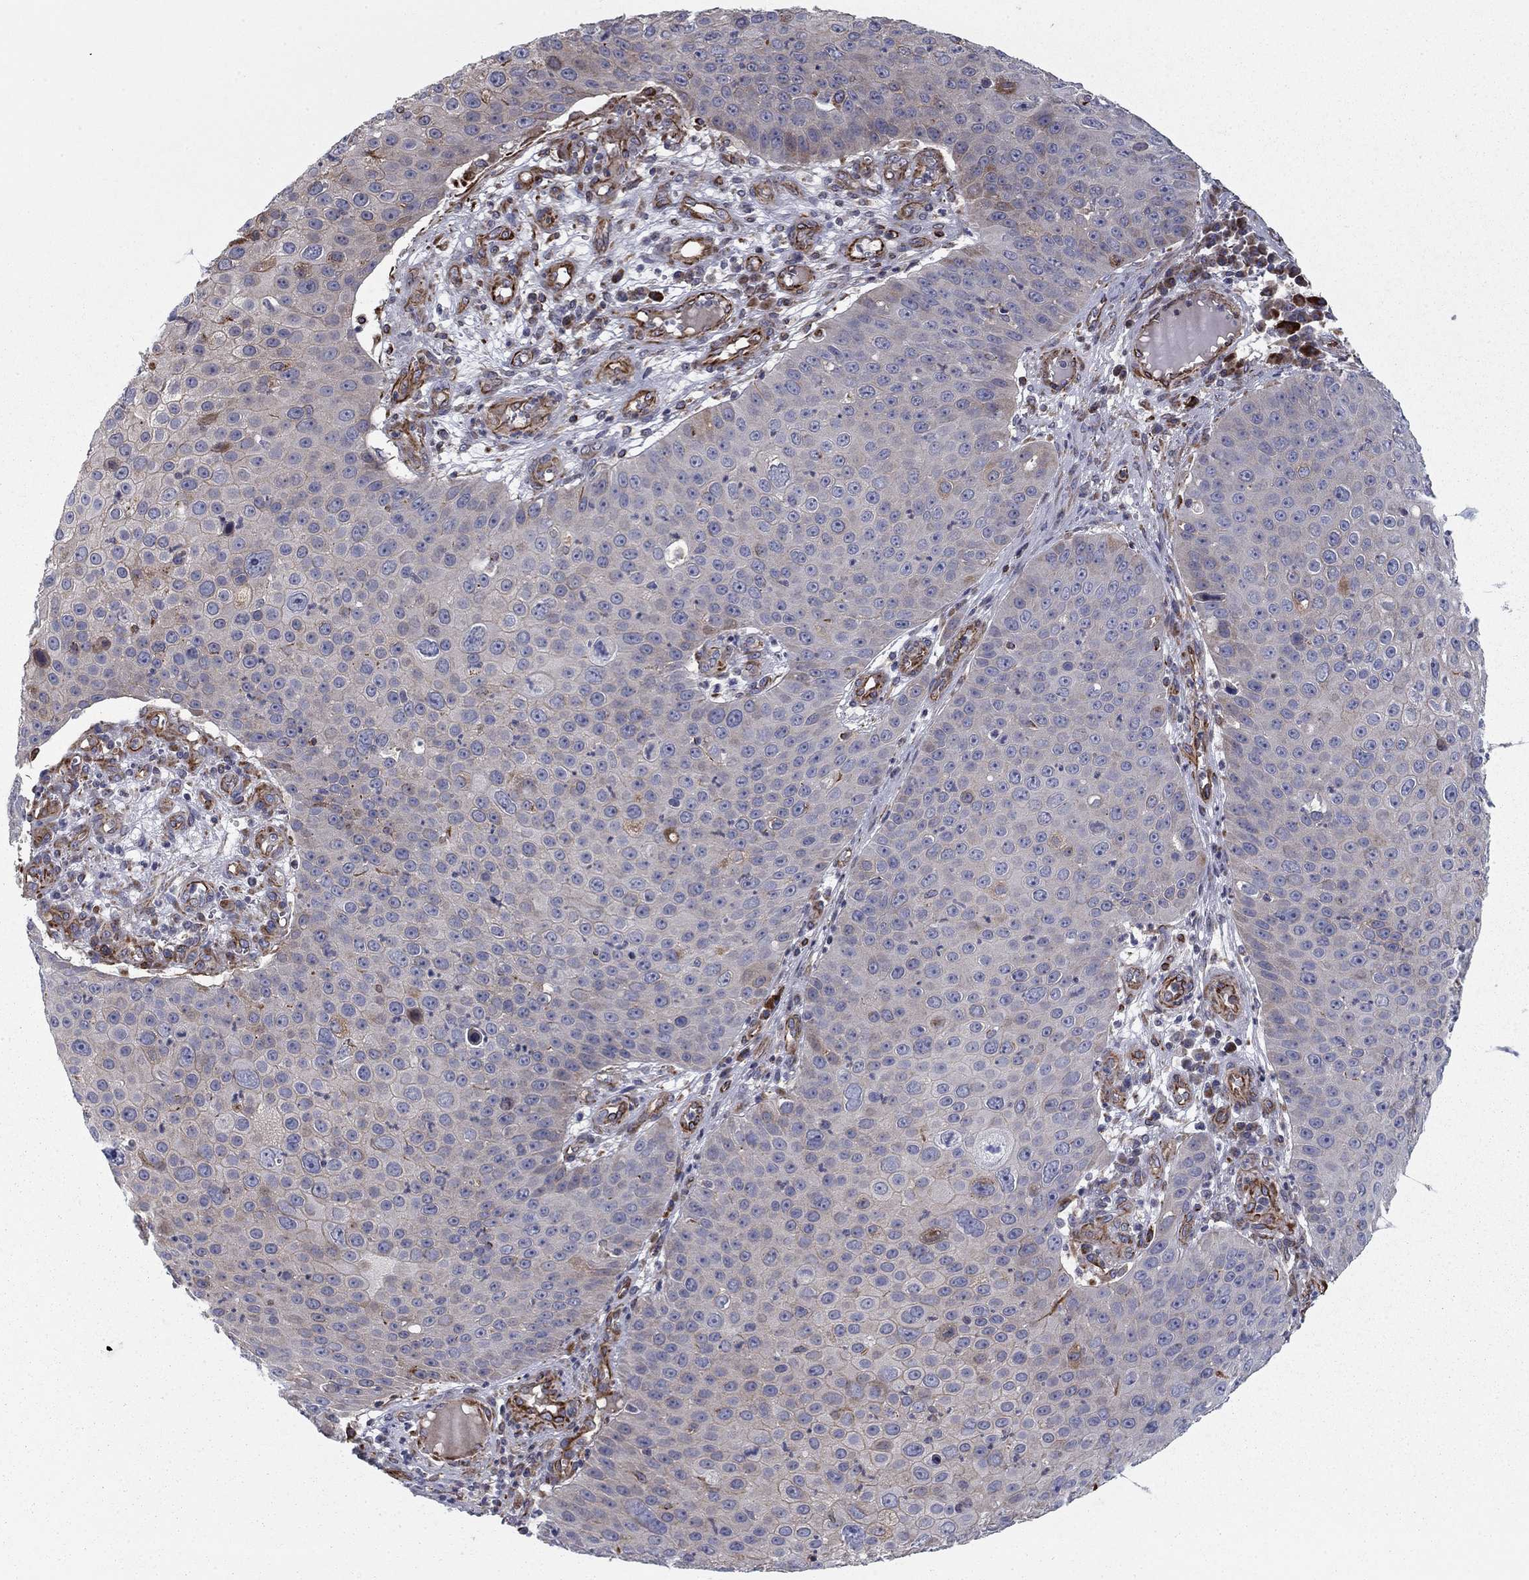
{"staining": {"intensity": "weak", "quantity": "<25%", "location": "cytoplasmic/membranous"}, "tissue": "skin cancer", "cell_type": "Tumor cells", "image_type": "cancer", "snomed": [{"axis": "morphology", "description": "Squamous cell carcinoma, NOS"}, {"axis": "topography", "description": "Skin"}], "caption": "Skin cancer was stained to show a protein in brown. There is no significant positivity in tumor cells.", "gene": "CLSTN1", "patient": {"sex": "male", "age": 71}}